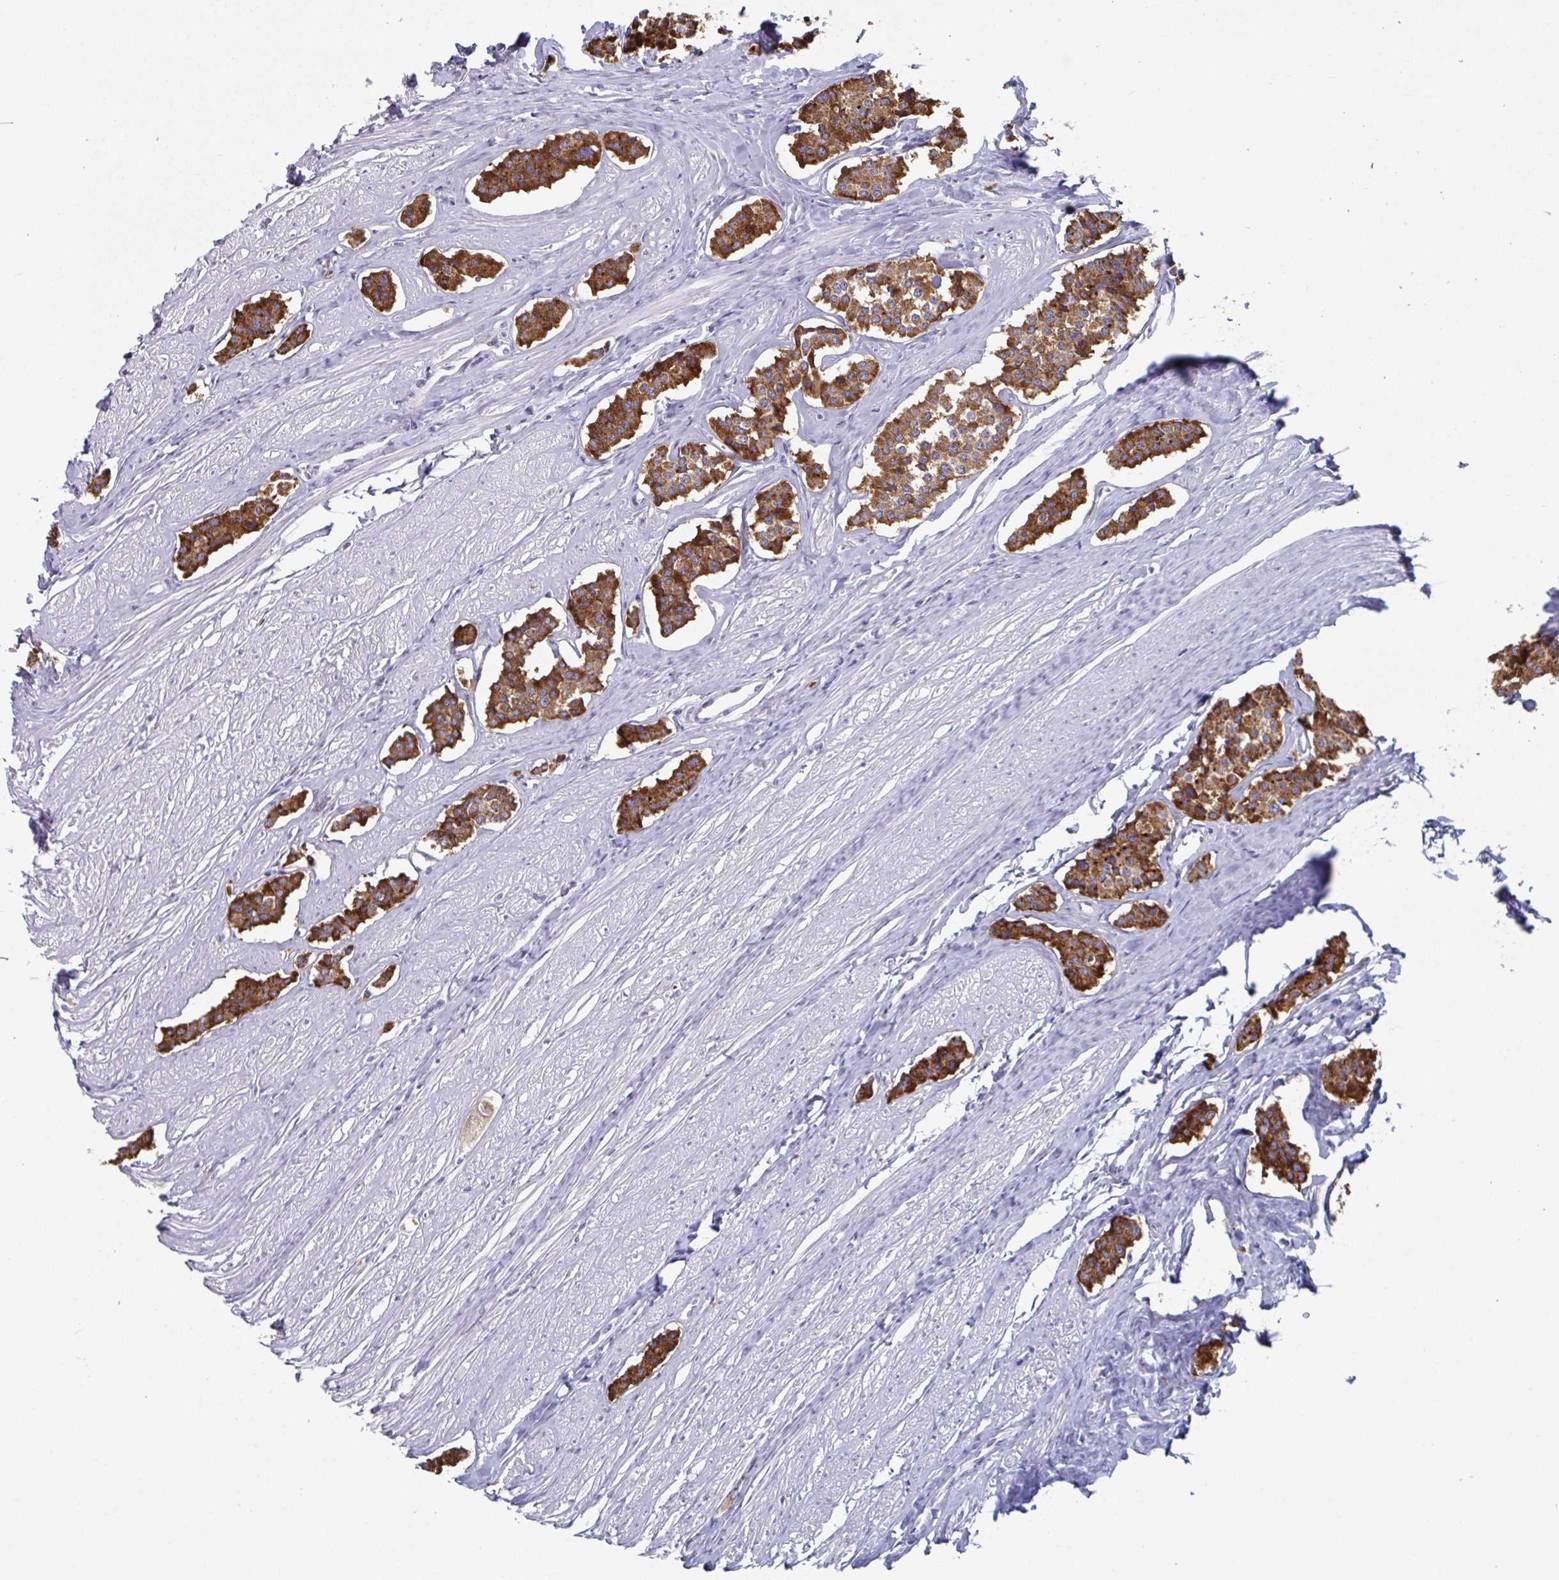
{"staining": {"intensity": "strong", "quantity": ">75%", "location": "cytoplasmic/membranous"}, "tissue": "carcinoid", "cell_type": "Tumor cells", "image_type": "cancer", "snomed": [{"axis": "morphology", "description": "Carcinoid, malignant, NOS"}, {"axis": "topography", "description": "Small intestine"}], "caption": "A brown stain shows strong cytoplasmic/membranous positivity of a protein in malignant carcinoid tumor cells.", "gene": "NIPSNAP1", "patient": {"sex": "male", "age": 60}}